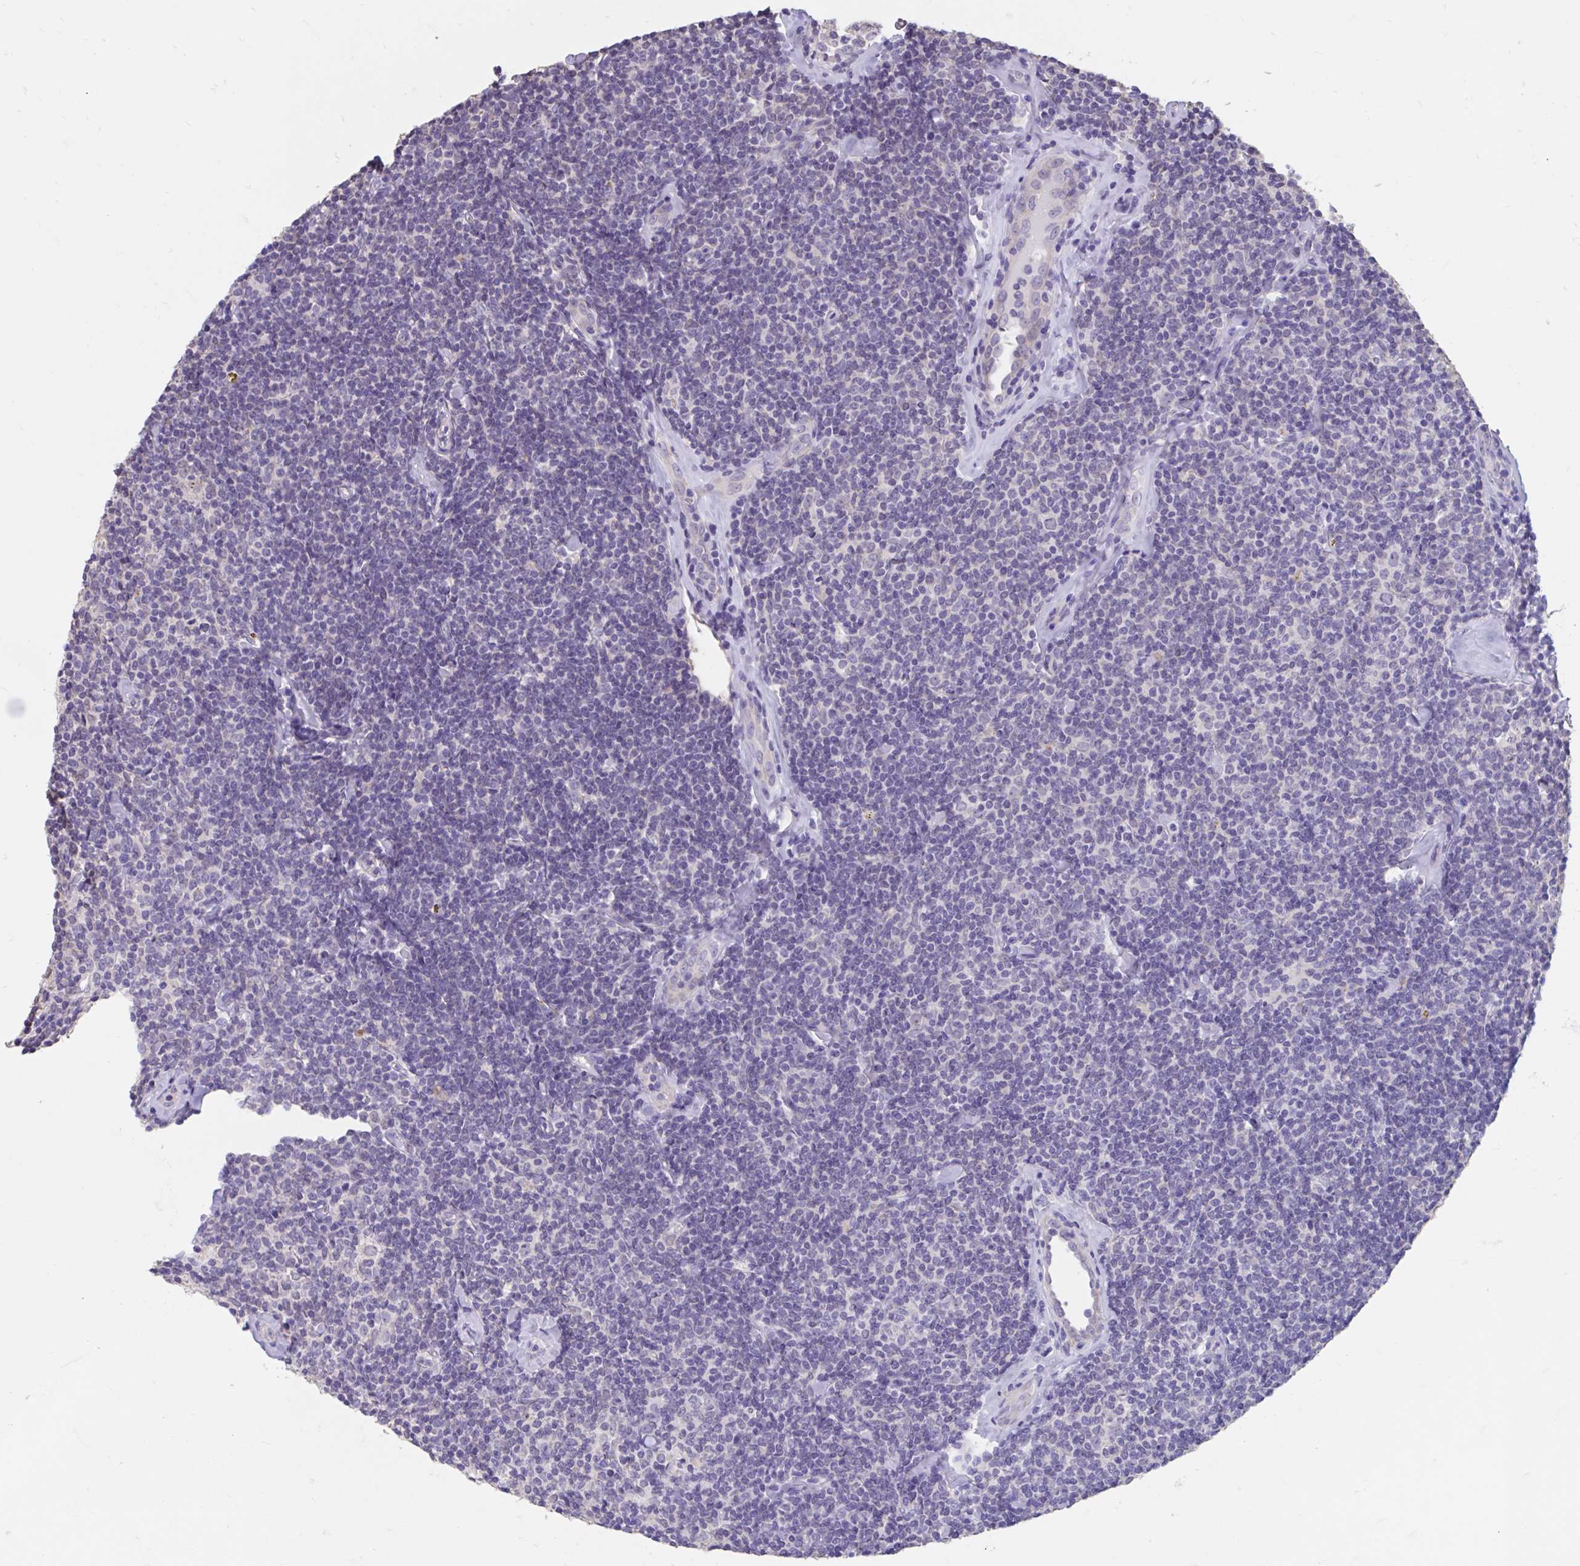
{"staining": {"intensity": "negative", "quantity": "none", "location": "none"}, "tissue": "lymphoma", "cell_type": "Tumor cells", "image_type": "cancer", "snomed": [{"axis": "morphology", "description": "Malignant lymphoma, non-Hodgkin's type, Low grade"}, {"axis": "topography", "description": "Lymph node"}], "caption": "IHC histopathology image of lymphoma stained for a protein (brown), which exhibits no staining in tumor cells. Nuclei are stained in blue.", "gene": "GPR162", "patient": {"sex": "female", "age": 56}}